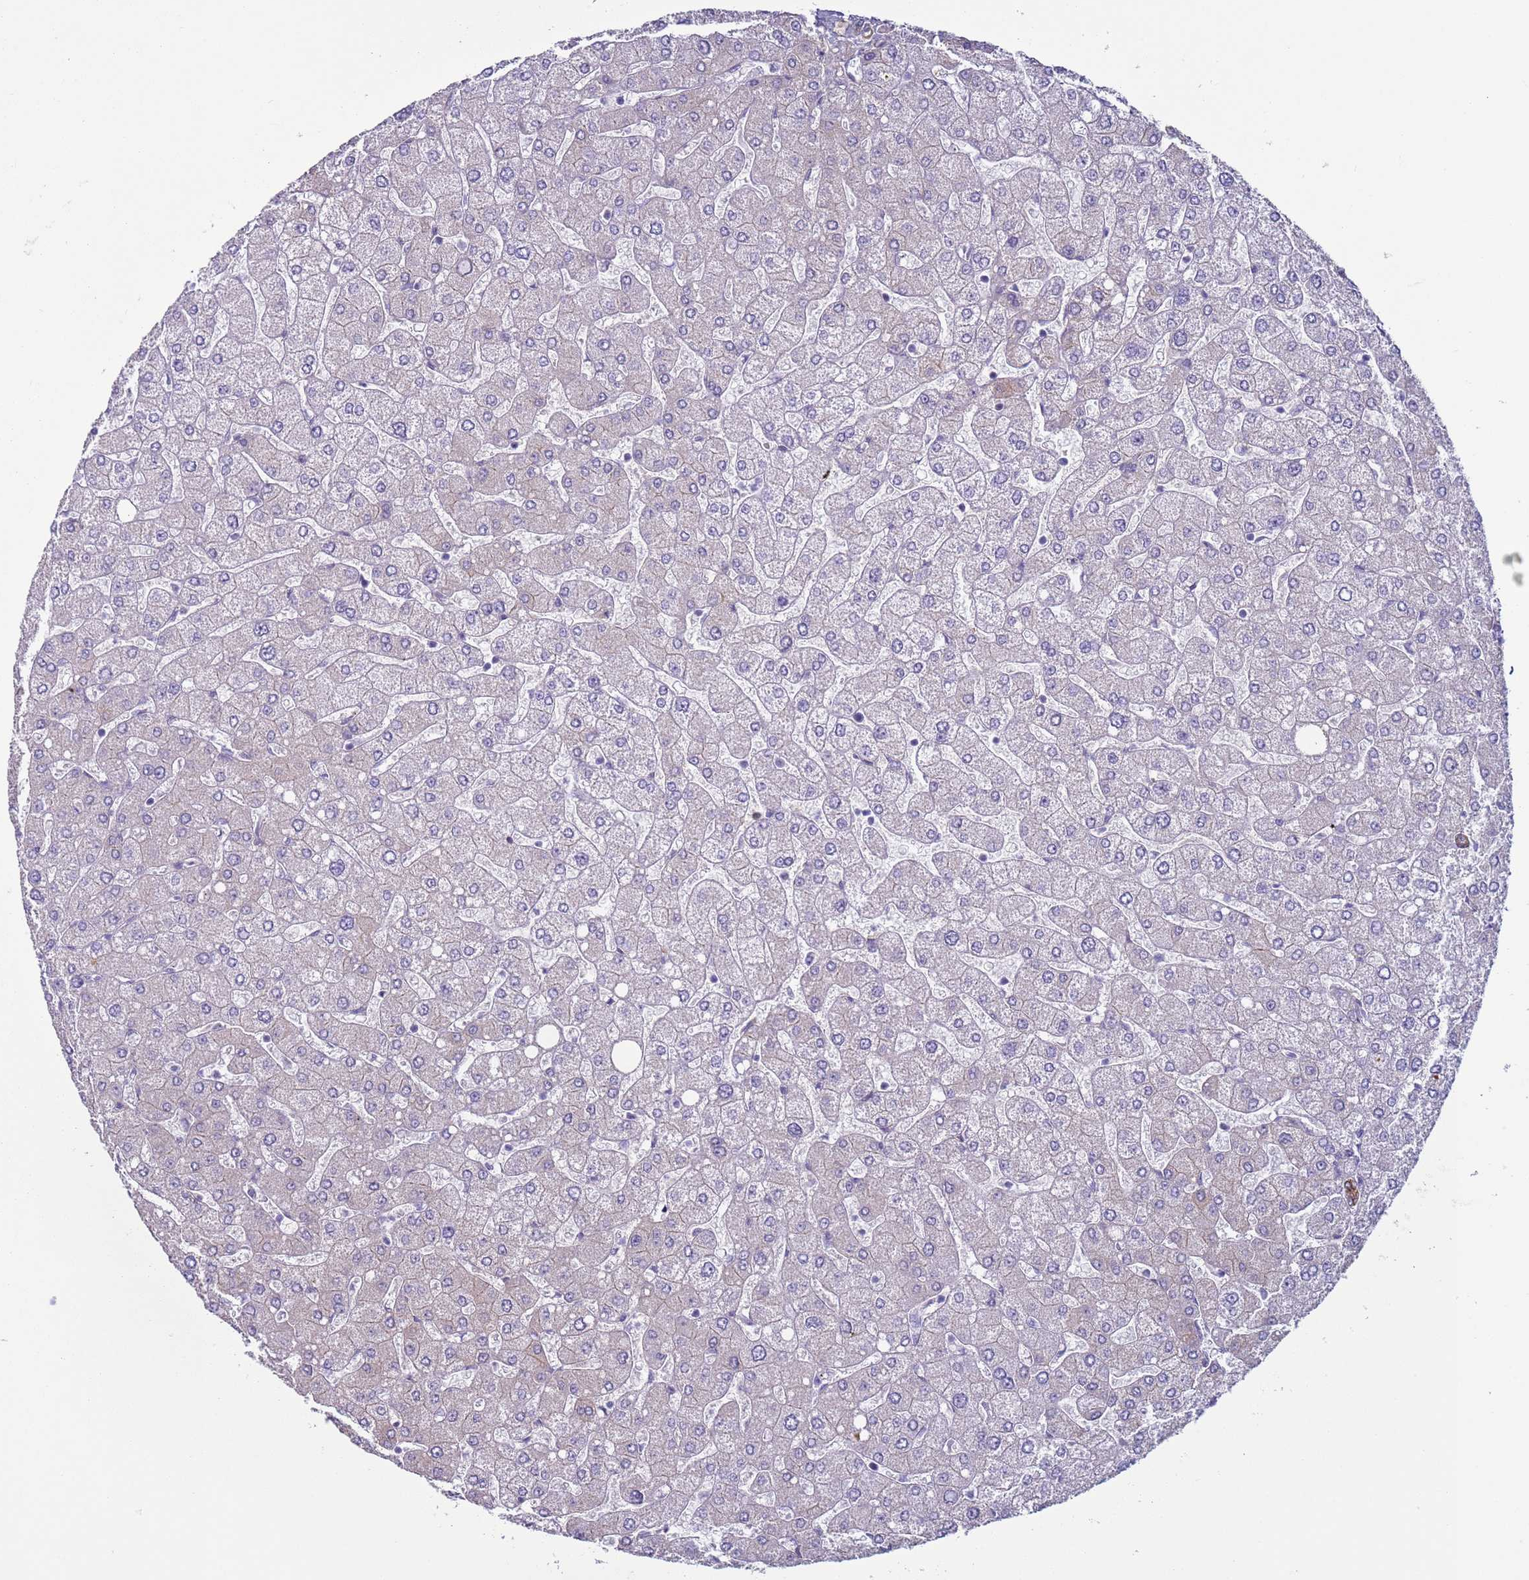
{"staining": {"intensity": "moderate", "quantity": ">75%", "location": "cytoplasmic/membranous"}, "tissue": "liver", "cell_type": "Cholangiocytes", "image_type": "normal", "snomed": [{"axis": "morphology", "description": "Normal tissue, NOS"}, {"axis": "topography", "description": "Liver"}], "caption": "The immunohistochemical stain highlights moderate cytoplasmic/membranous staining in cholangiocytes of unremarkable liver. (Brightfield microscopy of DAB IHC at high magnification).", "gene": "NPAP1", "patient": {"sex": "male", "age": 55}}